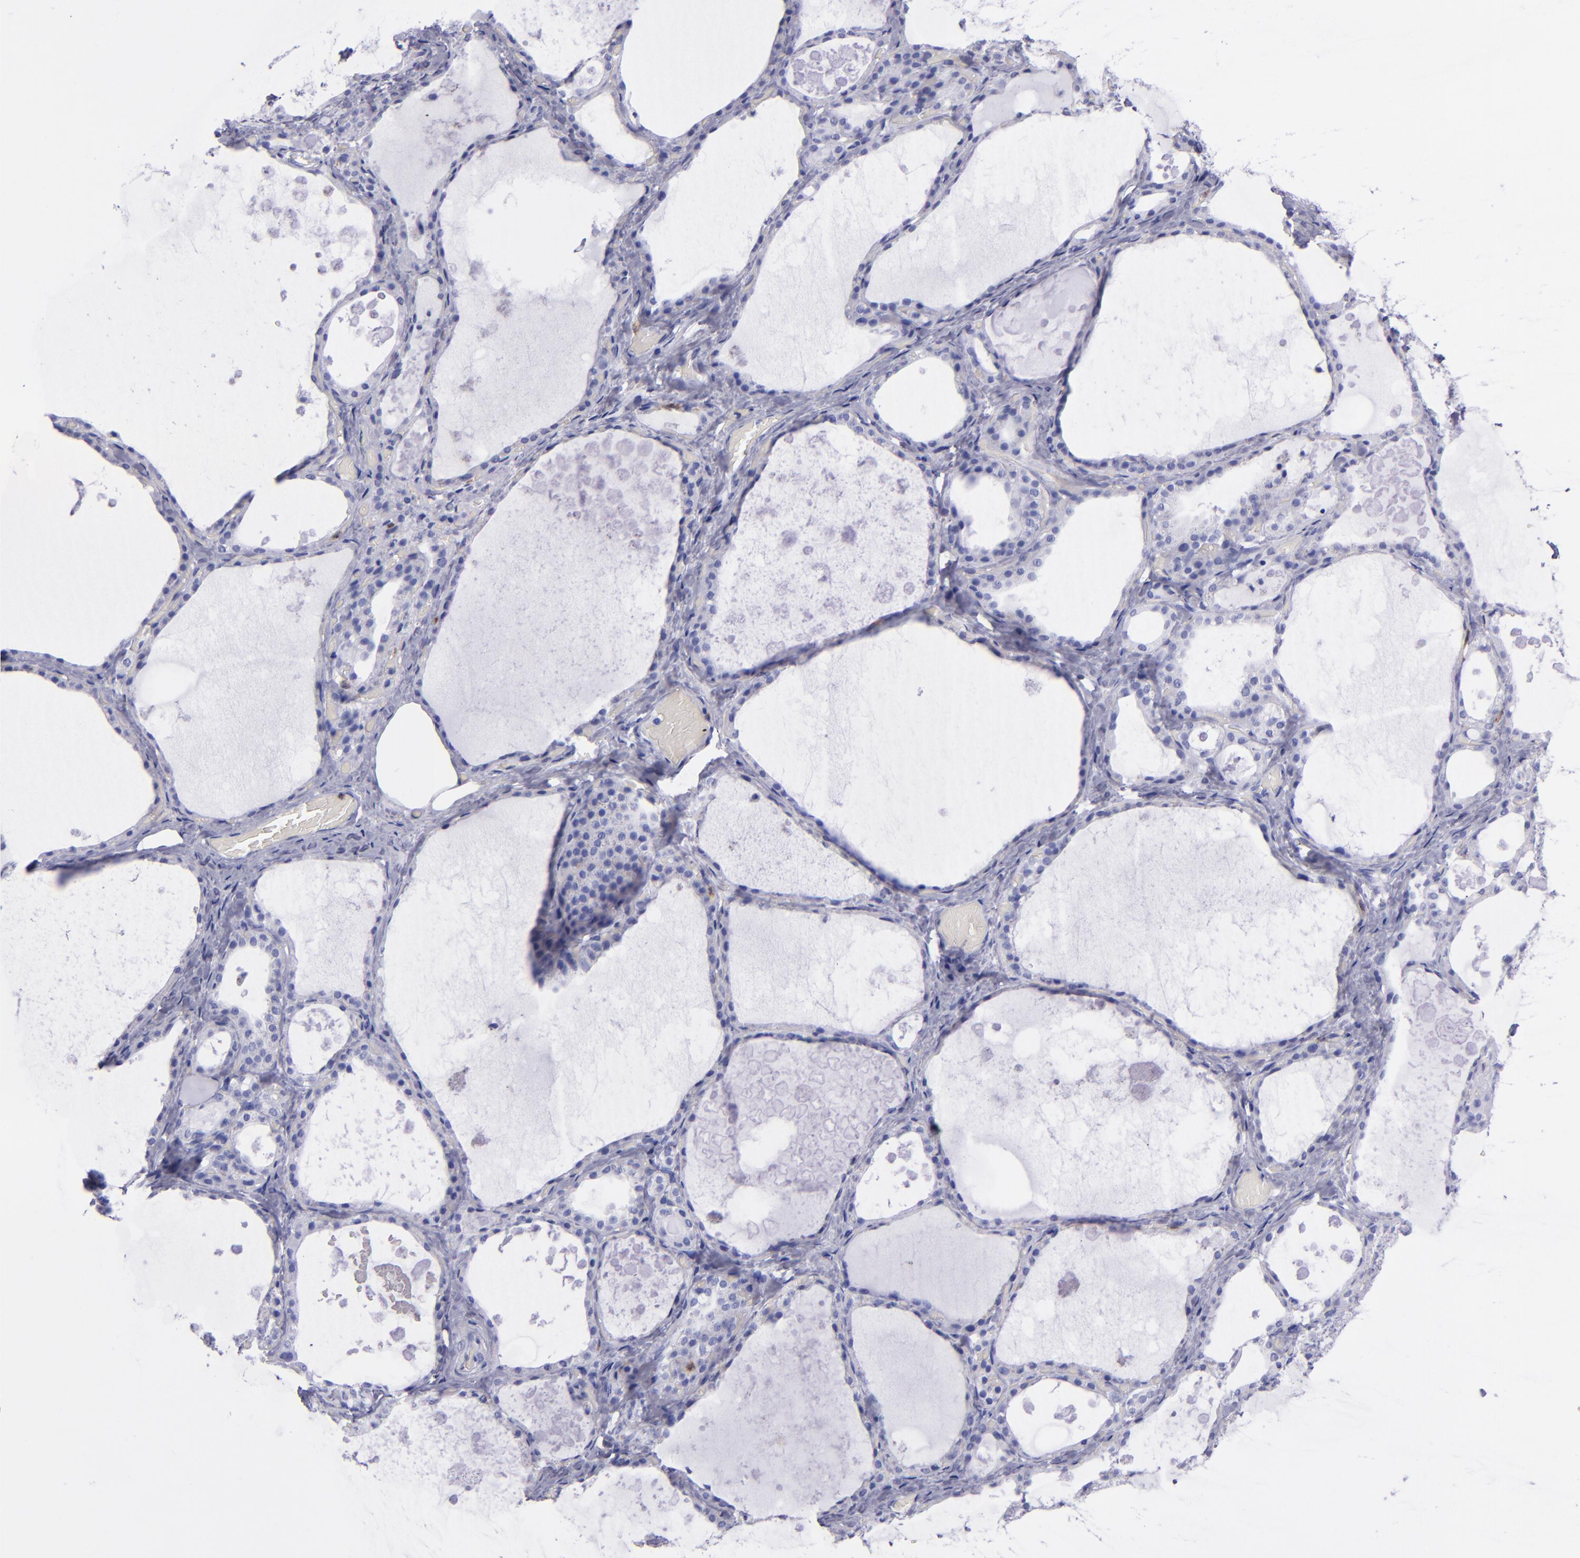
{"staining": {"intensity": "negative", "quantity": "none", "location": "none"}, "tissue": "thyroid gland", "cell_type": "Glandular cells", "image_type": "normal", "snomed": [{"axis": "morphology", "description": "Normal tissue, NOS"}, {"axis": "topography", "description": "Thyroid gland"}], "caption": "This micrograph is of benign thyroid gland stained with IHC to label a protein in brown with the nuclei are counter-stained blue. There is no positivity in glandular cells. Nuclei are stained in blue.", "gene": "CR1", "patient": {"sex": "male", "age": 61}}